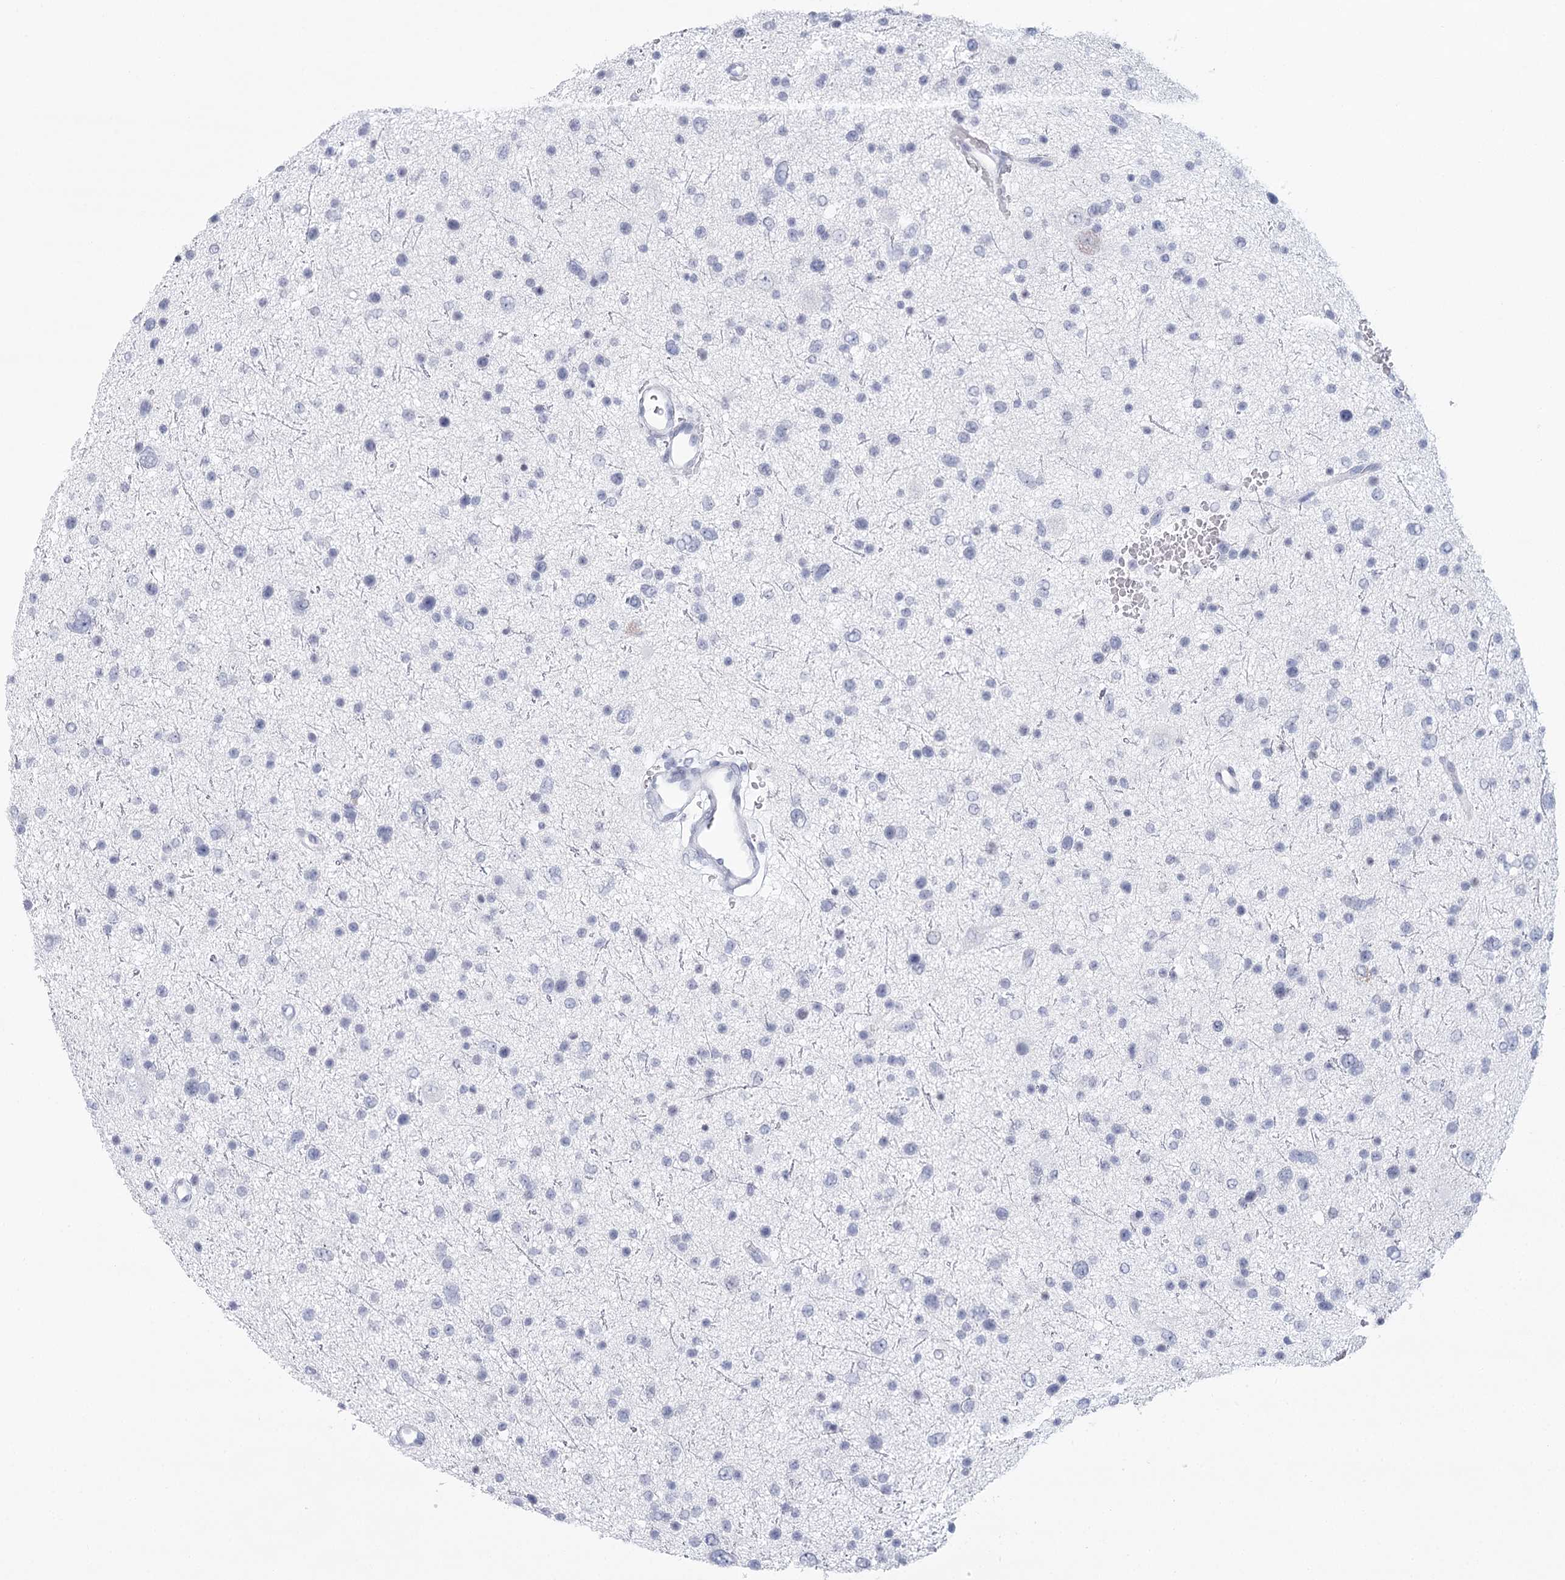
{"staining": {"intensity": "negative", "quantity": "none", "location": "none"}, "tissue": "glioma", "cell_type": "Tumor cells", "image_type": "cancer", "snomed": [{"axis": "morphology", "description": "Glioma, malignant, Low grade"}, {"axis": "topography", "description": "Brain"}], "caption": "Image shows no protein staining in tumor cells of malignant glioma (low-grade) tissue. (DAB immunohistochemistry visualized using brightfield microscopy, high magnification).", "gene": "WNT8B", "patient": {"sex": "female", "age": 37}}